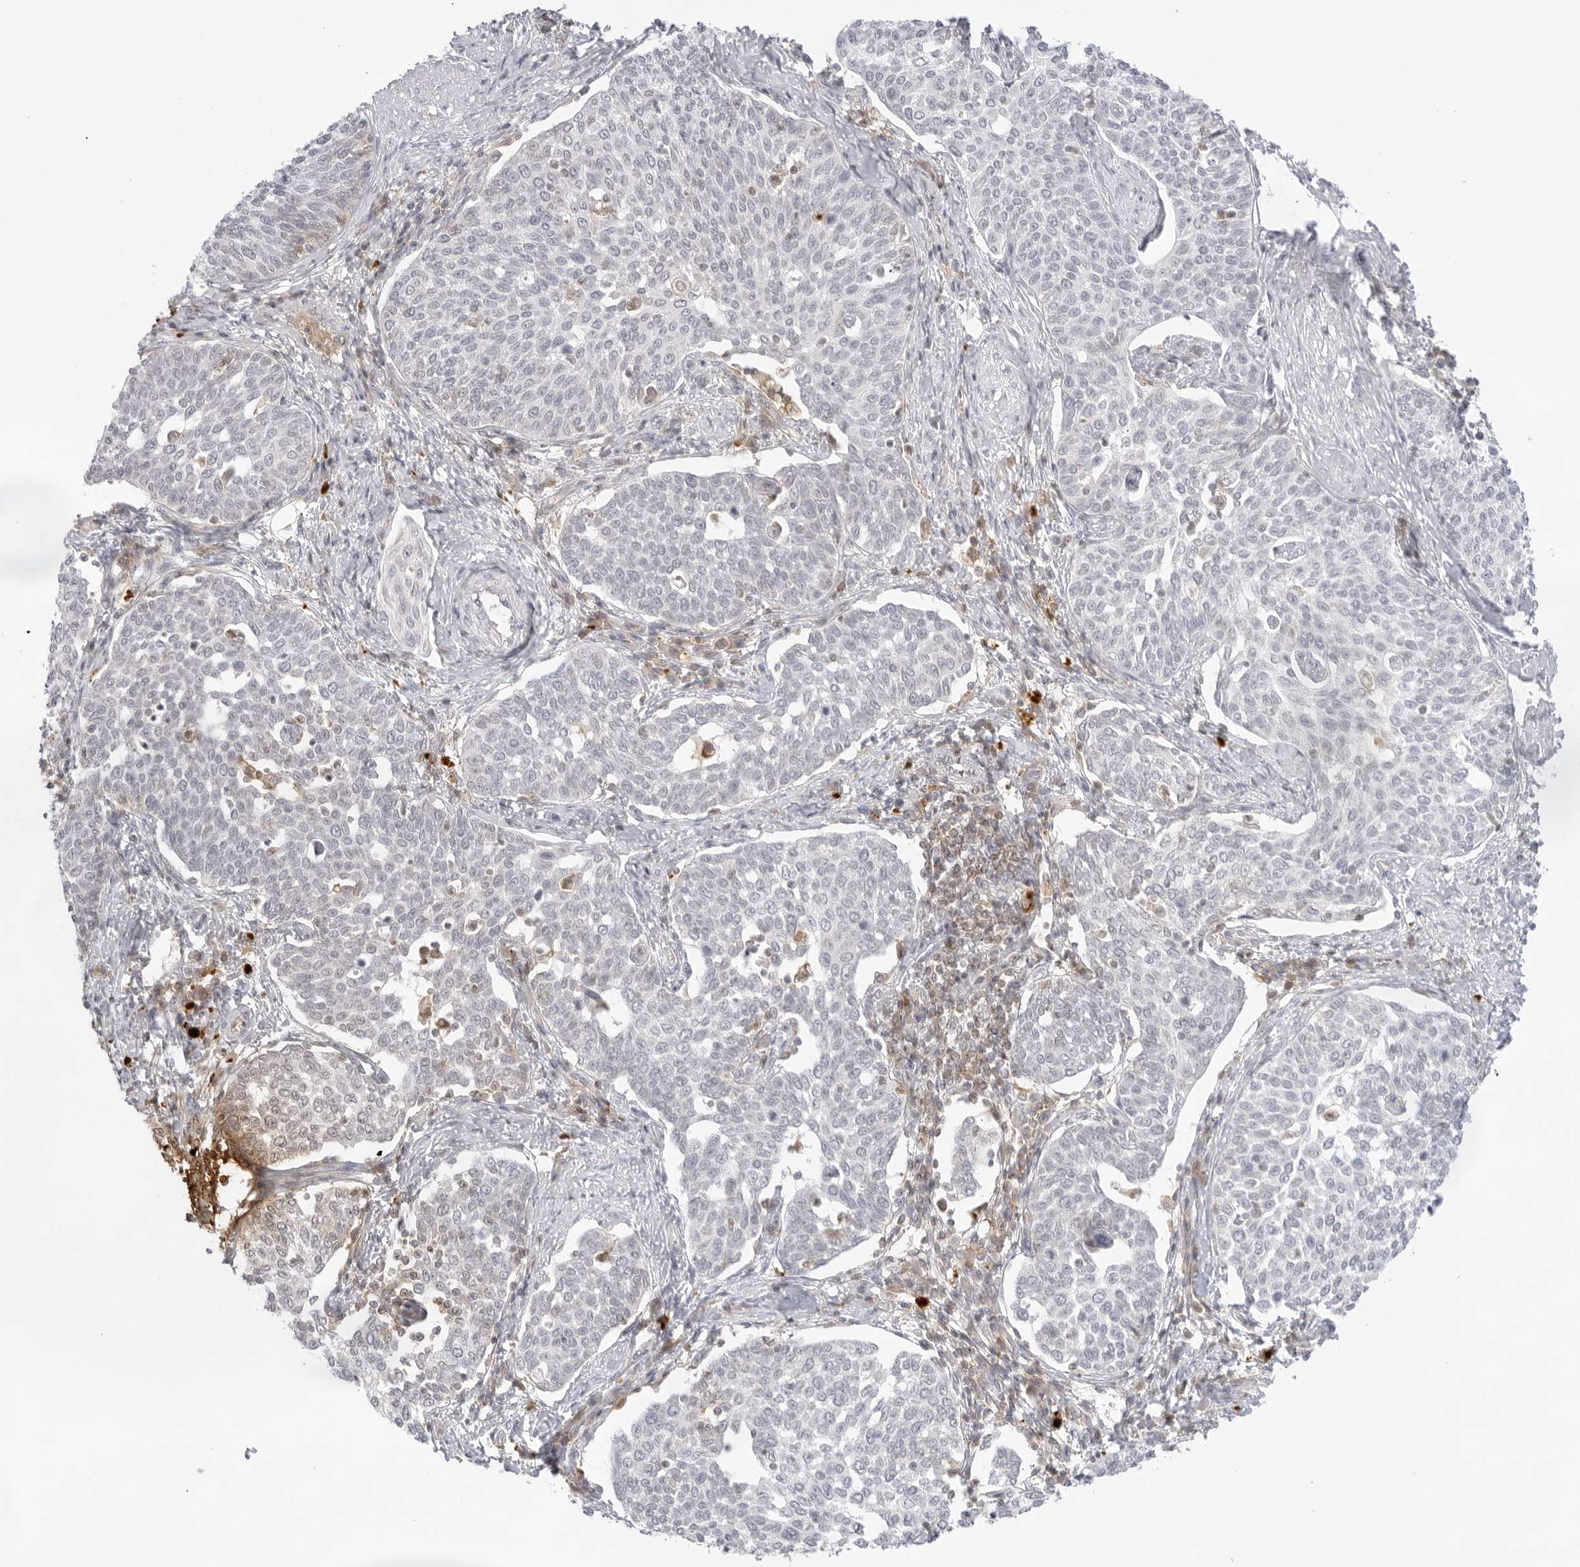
{"staining": {"intensity": "negative", "quantity": "none", "location": "none"}, "tissue": "cervical cancer", "cell_type": "Tumor cells", "image_type": "cancer", "snomed": [{"axis": "morphology", "description": "Squamous cell carcinoma, NOS"}, {"axis": "topography", "description": "Cervix"}], "caption": "Photomicrograph shows no protein staining in tumor cells of squamous cell carcinoma (cervical) tissue. (DAB IHC with hematoxylin counter stain).", "gene": "TNFRSF14", "patient": {"sex": "female", "age": 34}}